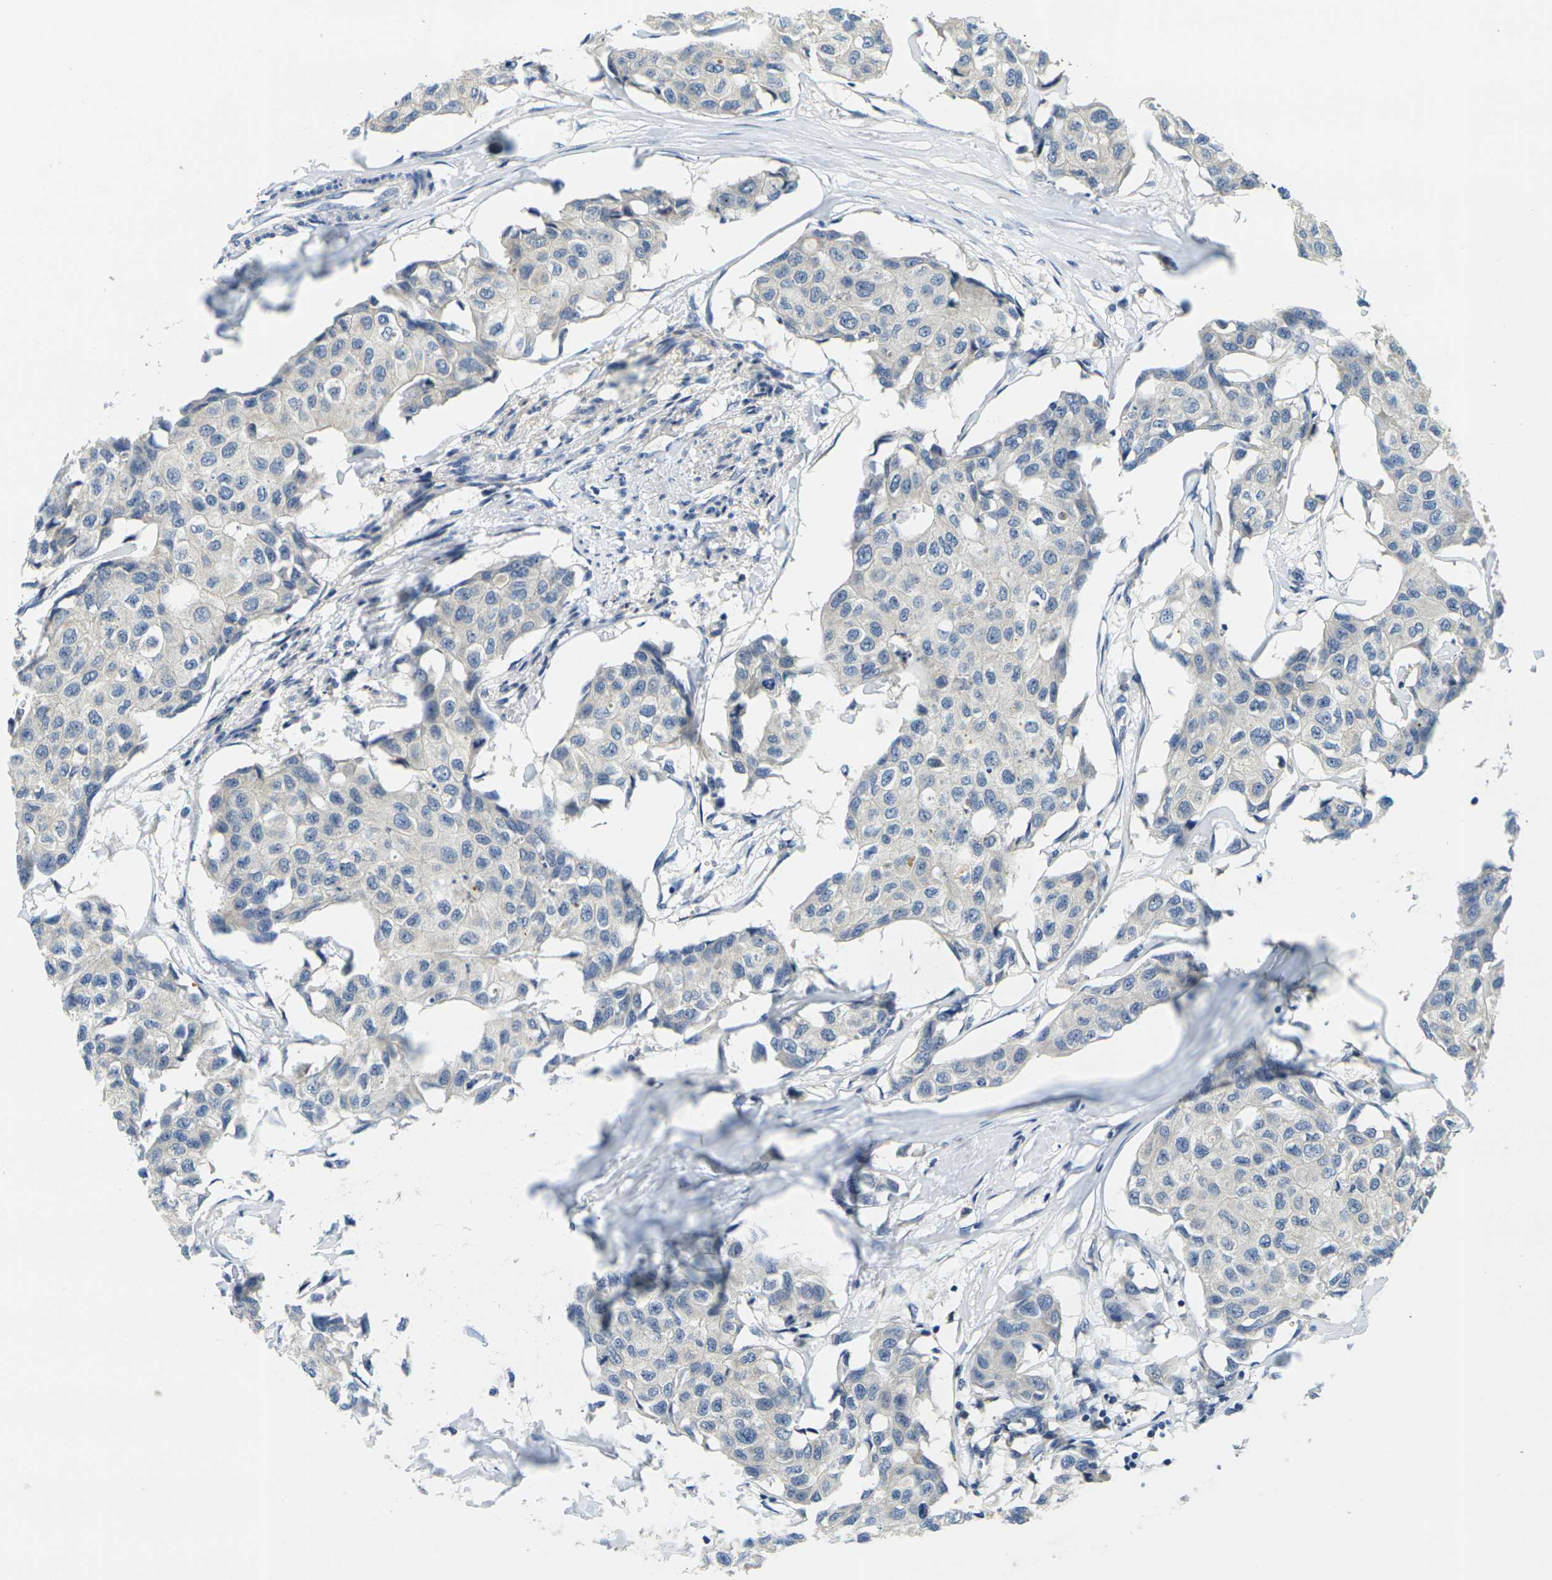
{"staining": {"intensity": "negative", "quantity": "none", "location": "none"}, "tissue": "breast cancer", "cell_type": "Tumor cells", "image_type": "cancer", "snomed": [{"axis": "morphology", "description": "Duct carcinoma"}, {"axis": "topography", "description": "Breast"}], "caption": "The histopathology image demonstrates no staining of tumor cells in breast cancer (infiltrating ductal carcinoma). The staining was performed using DAB (3,3'-diaminobenzidine) to visualize the protein expression in brown, while the nuclei were stained in blue with hematoxylin (Magnification: 20x).", "gene": "MINAR2", "patient": {"sex": "female", "age": 80}}